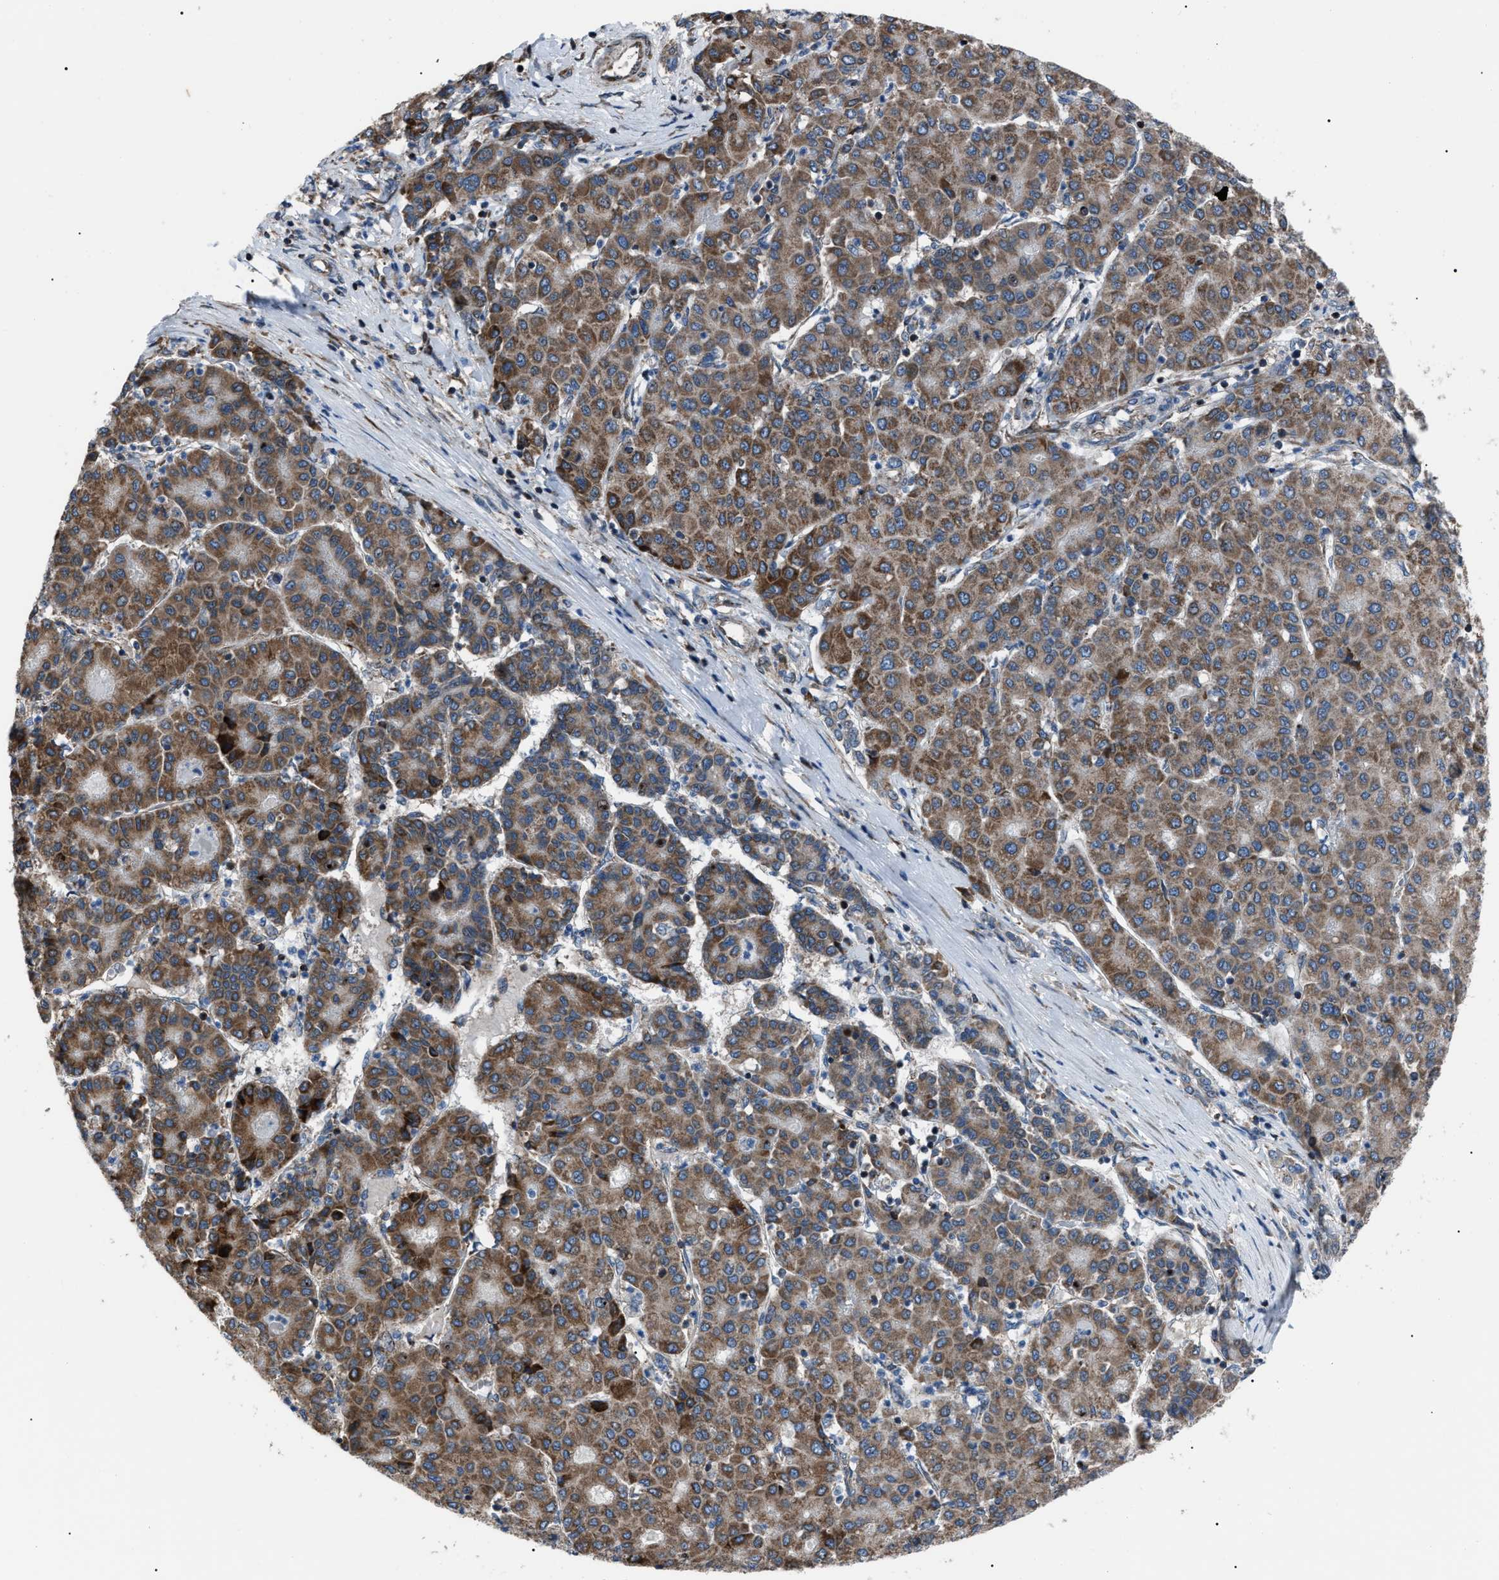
{"staining": {"intensity": "moderate", "quantity": ">75%", "location": "cytoplasmic/membranous"}, "tissue": "liver cancer", "cell_type": "Tumor cells", "image_type": "cancer", "snomed": [{"axis": "morphology", "description": "Carcinoma, Hepatocellular, NOS"}, {"axis": "topography", "description": "Liver"}], "caption": "This is a photomicrograph of IHC staining of liver hepatocellular carcinoma, which shows moderate expression in the cytoplasmic/membranous of tumor cells.", "gene": "AGO2", "patient": {"sex": "male", "age": 65}}